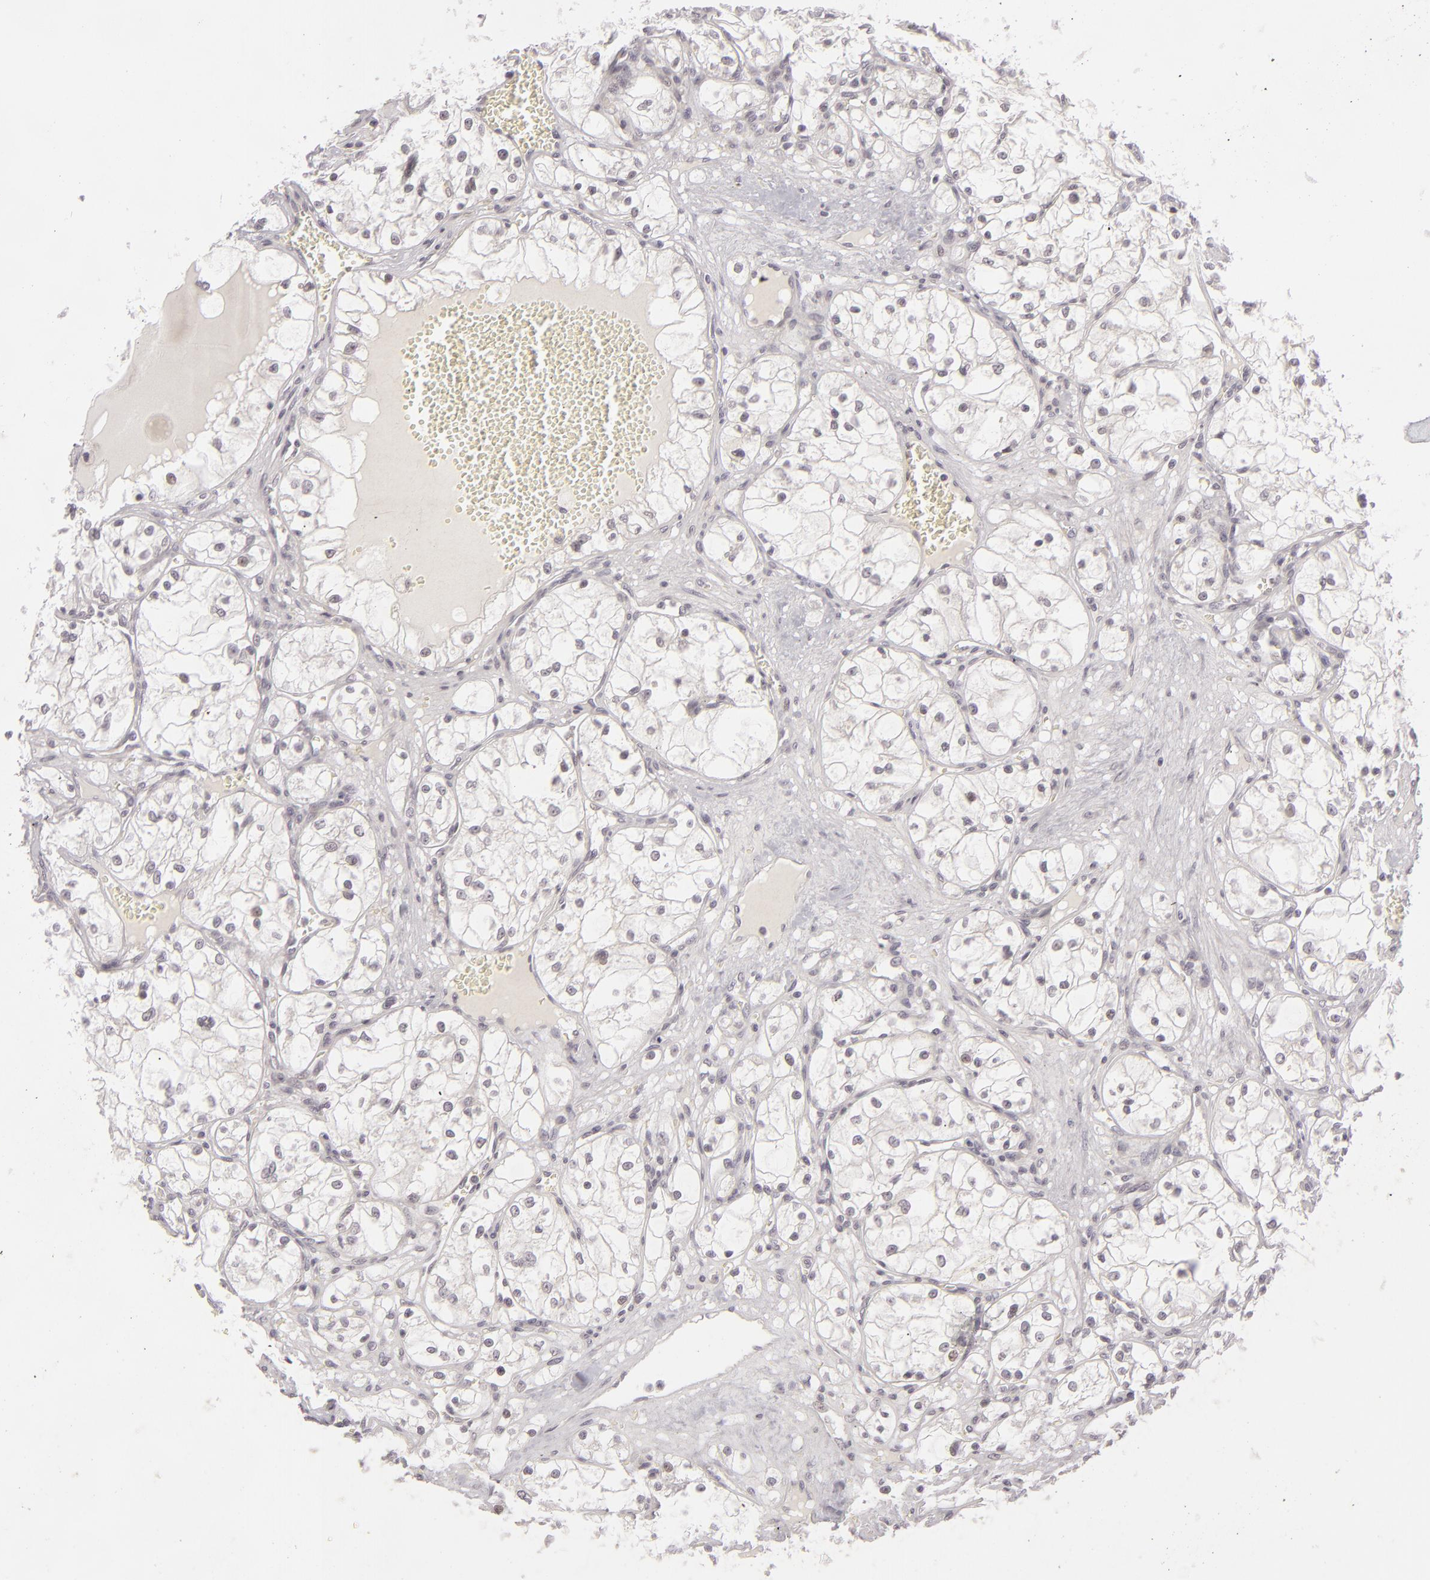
{"staining": {"intensity": "negative", "quantity": "none", "location": "none"}, "tissue": "renal cancer", "cell_type": "Tumor cells", "image_type": "cancer", "snomed": [{"axis": "morphology", "description": "Adenocarcinoma, NOS"}, {"axis": "topography", "description": "Kidney"}], "caption": "The micrograph displays no staining of tumor cells in adenocarcinoma (renal).", "gene": "DLG3", "patient": {"sex": "male", "age": 61}}